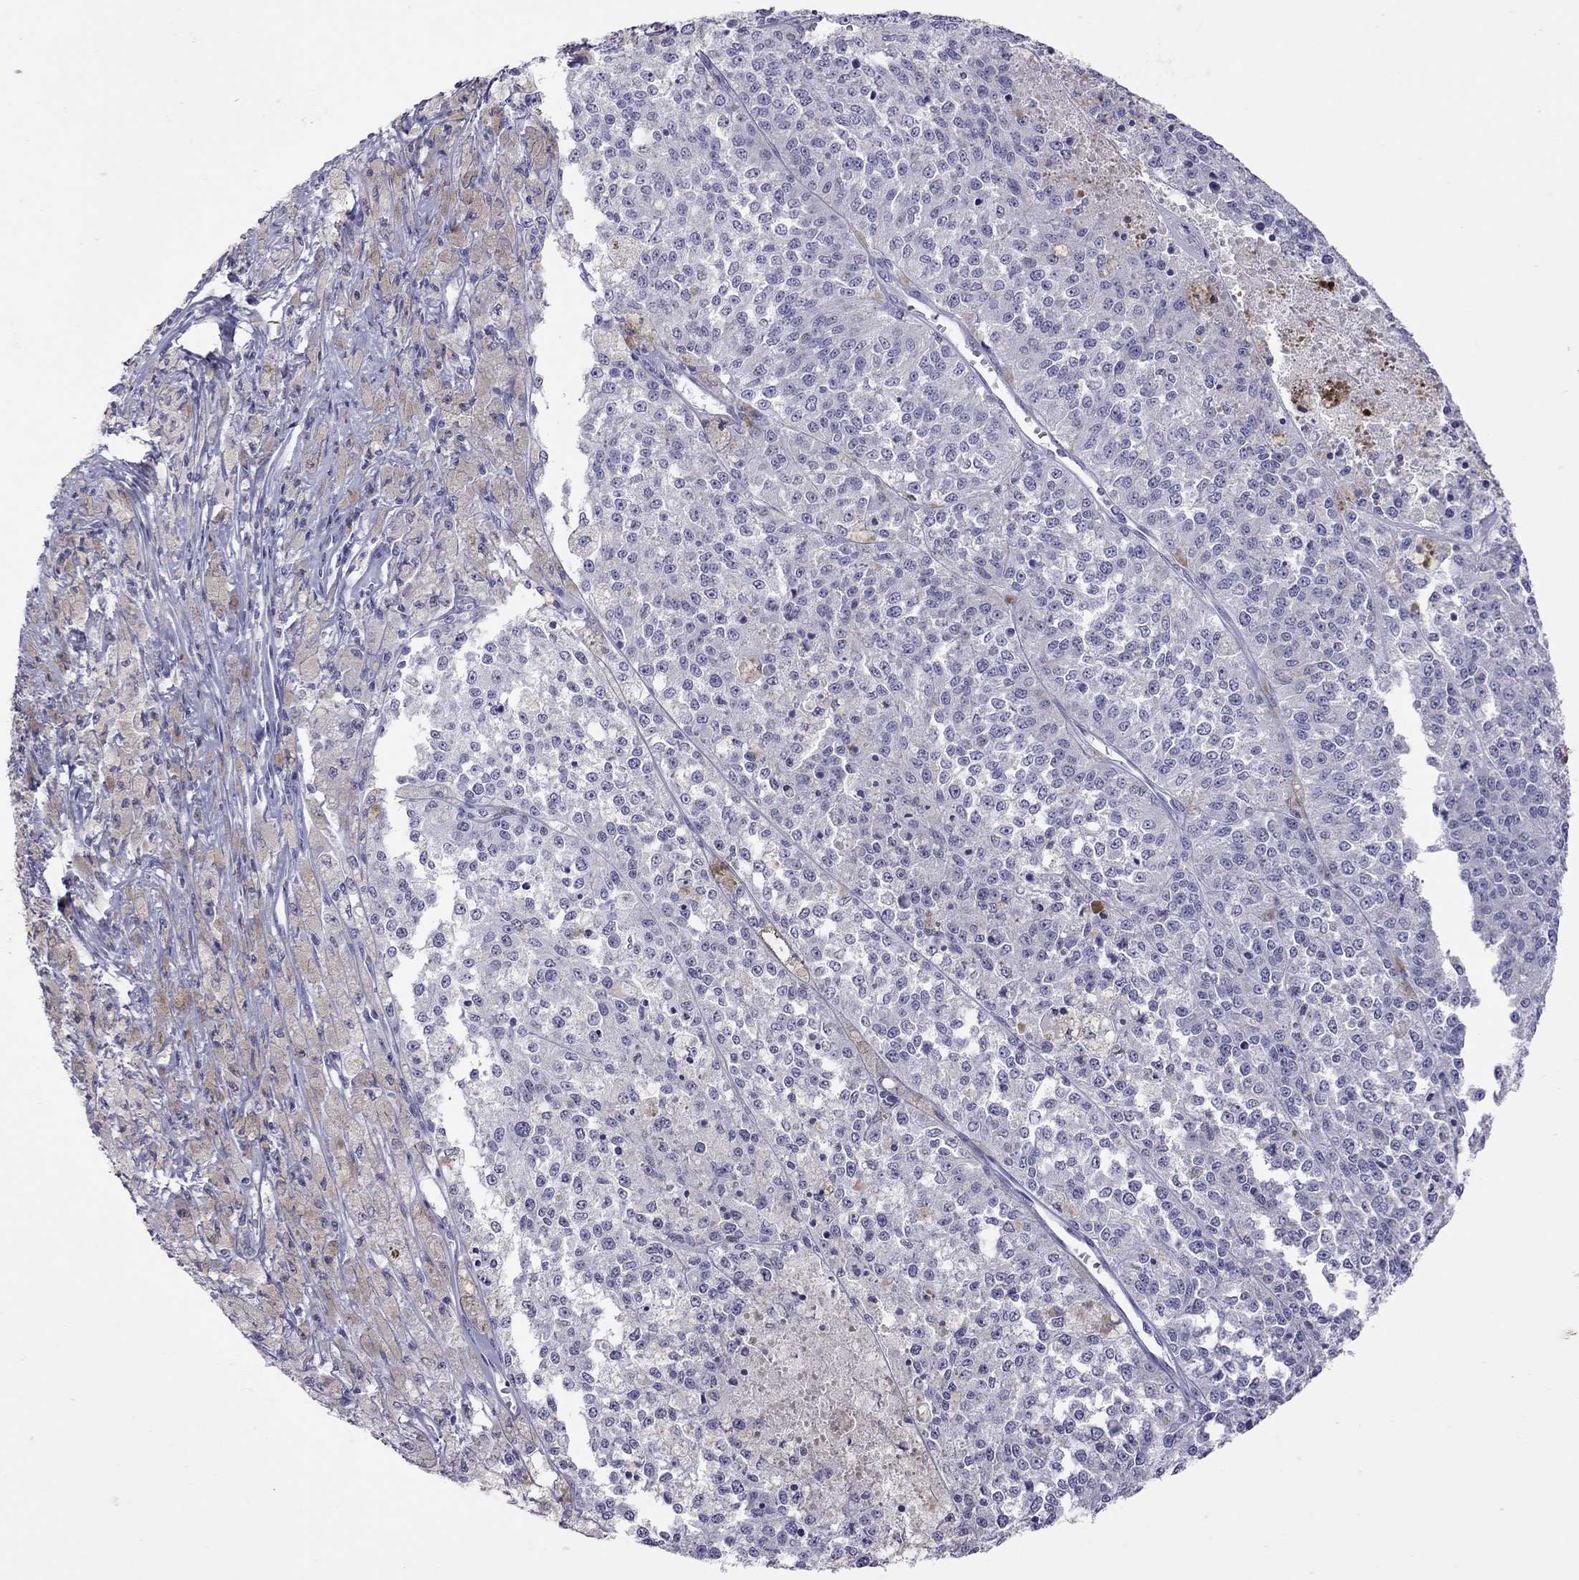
{"staining": {"intensity": "negative", "quantity": "none", "location": "none"}, "tissue": "melanoma", "cell_type": "Tumor cells", "image_type": "cancer", "snomed": [{"axis": "morphology", "description": "Malignant melanoma, Metastatic site"}, {"axis": "topography", "description": "Lymph node"}], "caption": "DAB immunohistochemical staining of melanoma reveals no significant positivity in tumor cells. (Stains: DAB immunohistochemistry (IHC) with hematoxylin counter stain, Microscopy: brightfield microscopy at high magnification).", "gene": "SLAMF1", "patient": {"sex": "female", "age": 64}}